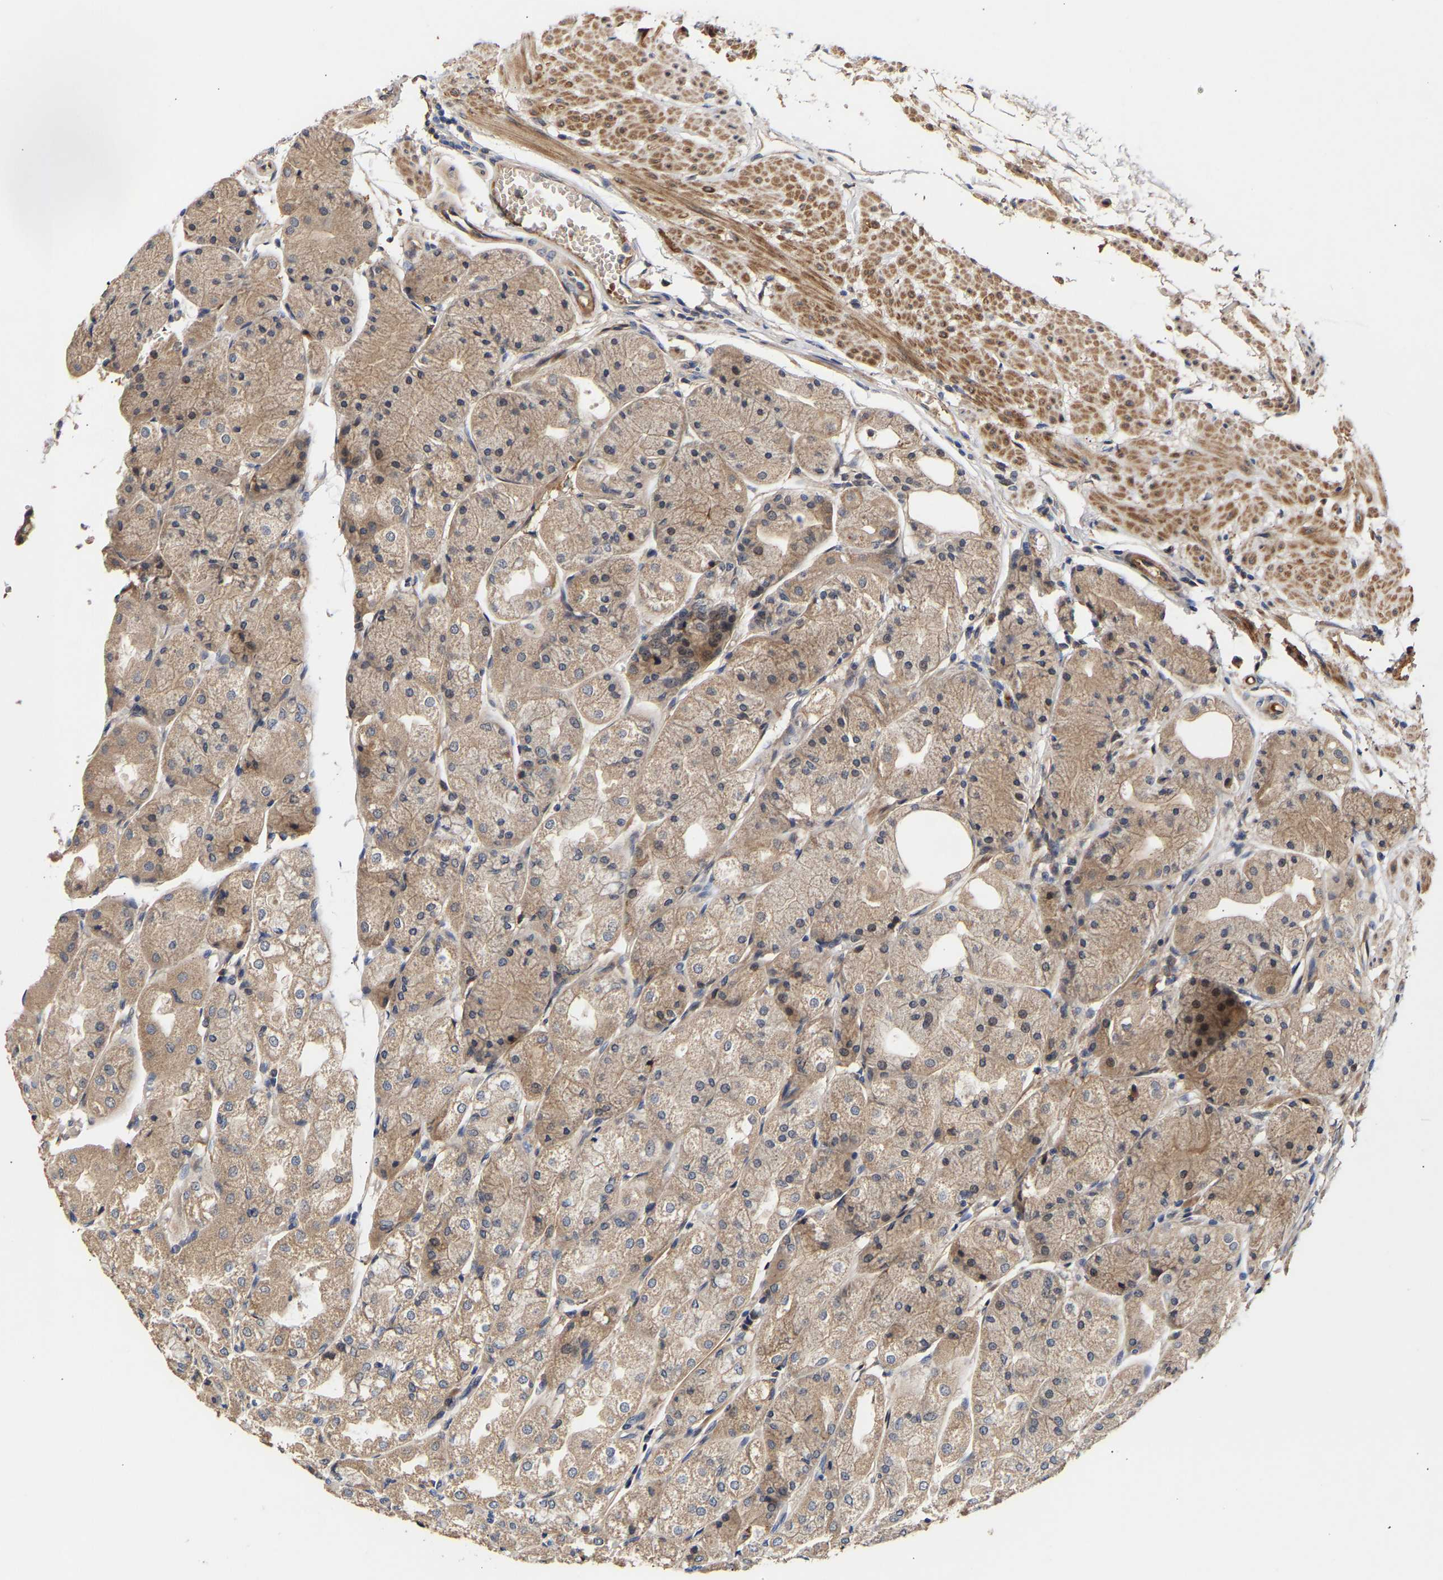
{"staining": {"intensity": "moderate", "quantity": ">75%", "location": "cytoplasmic/membranous"}, "tissue": "stomach", "cell_type": "Glandular cells", "image_type": "normal", "snomed": [{"axis": "morphology", "description": "Normal tissue, NOS"}, {"axis": "topography", "description": "Stomach, upper"}], "caption": "Immunohistochemistry micrograph of benign stomach: stomach stained using IHC shows medium levels of moderate protein expression localized specifically in the cytoplasmic/membranous of glandular cells, appearing as a cytoplasmic/membranous brown color.", "gene": "KASH5", "patient": {"sex": "male", "age": 72}}